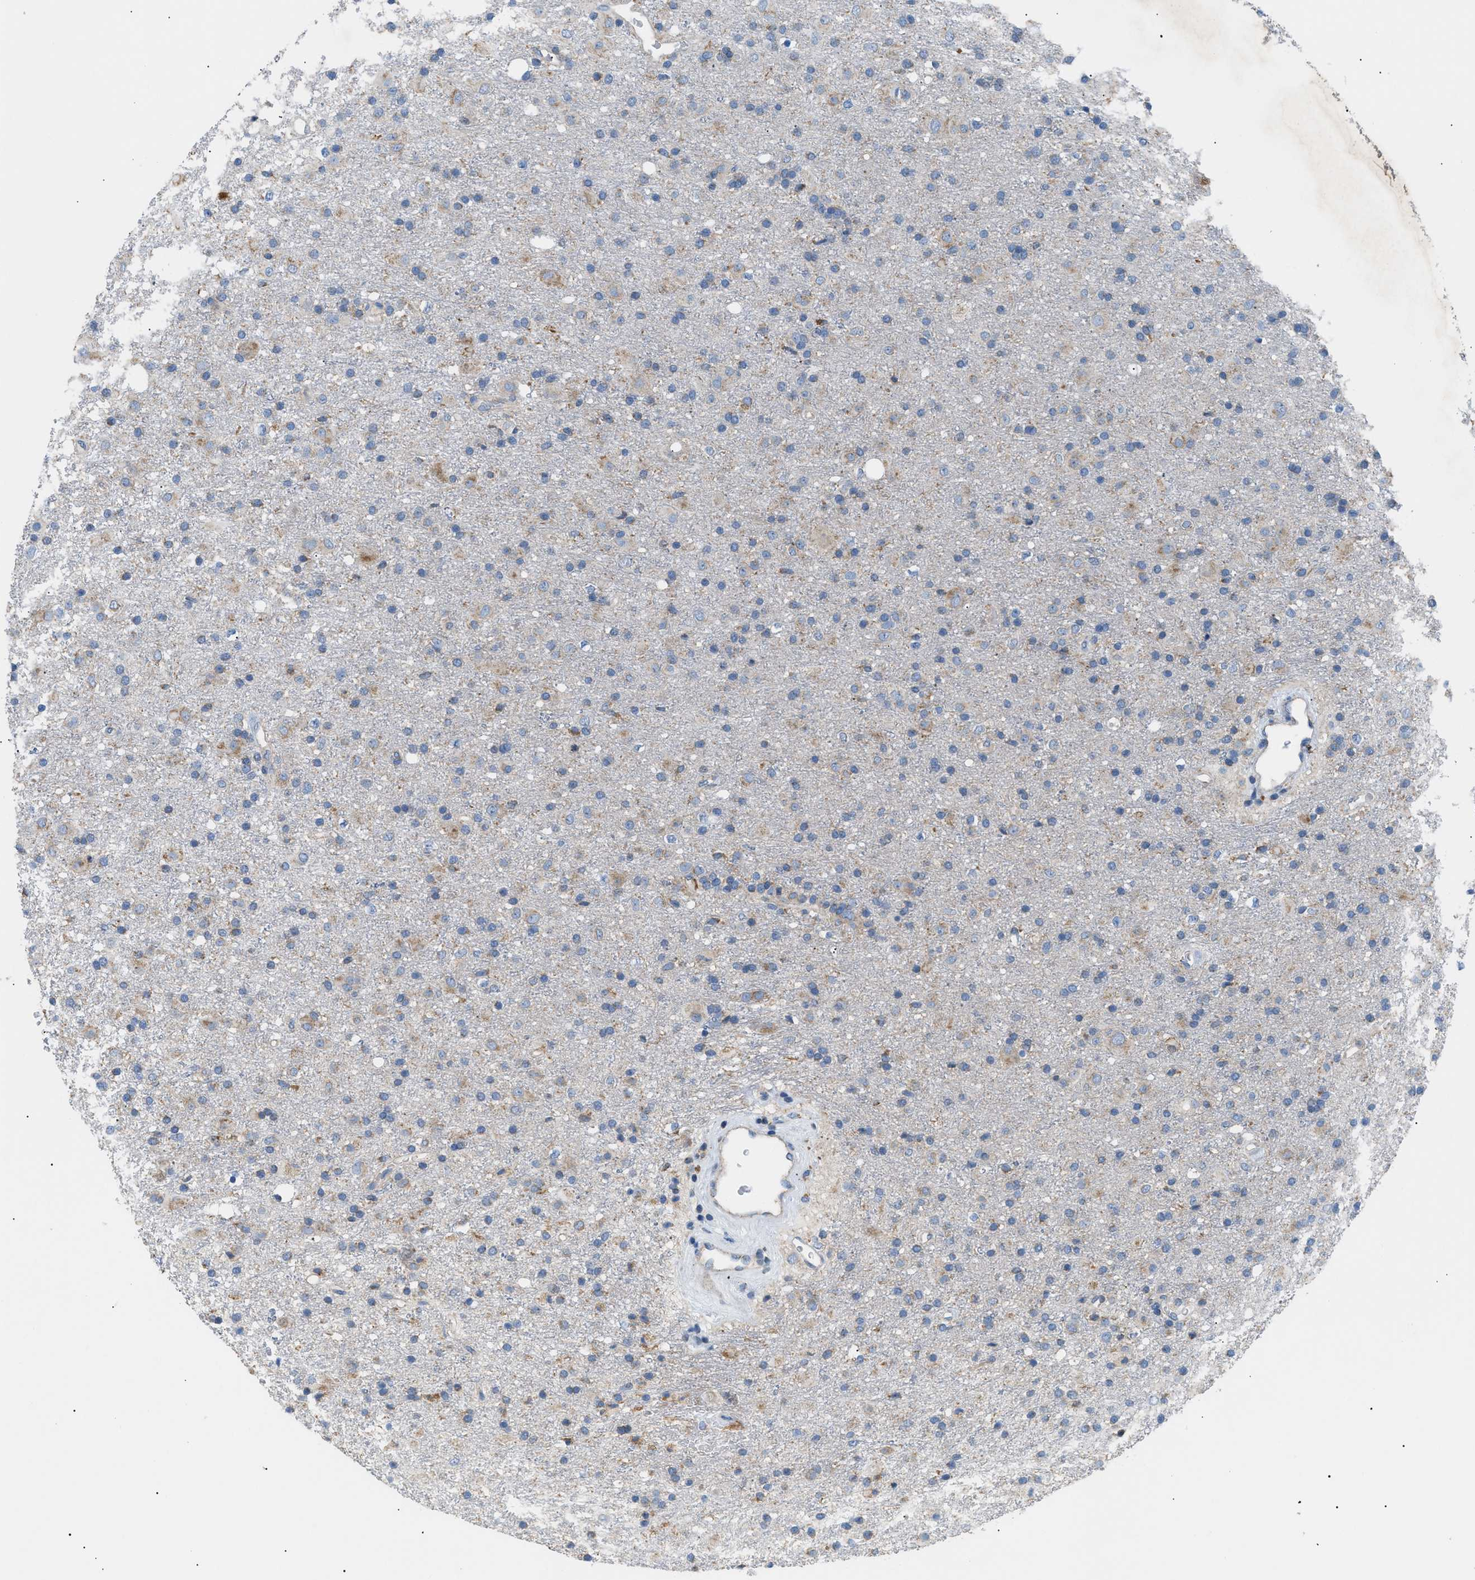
{"staining": {"intensity": "weak", "quantity": "25%-75%", "location": "cytoplasmic/membranous"}, "tissue": "glioma", "cell_type": "Tumor cells", "image_type": "cancer", "snomed": [{"axis": "morphology", "description": "Glioma, malignant, Low grade"}, {"axis": "topography", "description": "Brain"}], "caption": "Immunohistochemical staining of human malignant glioma (low-grade) reveals low levels of weak cytoplasmic/membranous expression in about 25%-75% of tumor cells. Using DAB (3,3'-diaminobenzidine) (brown) and hematoxylin (blue) stains, captured at high magnification using brightfield microscopy.", "gene": "ILDR1", "patient": {"sex": "male", "age": 65}}